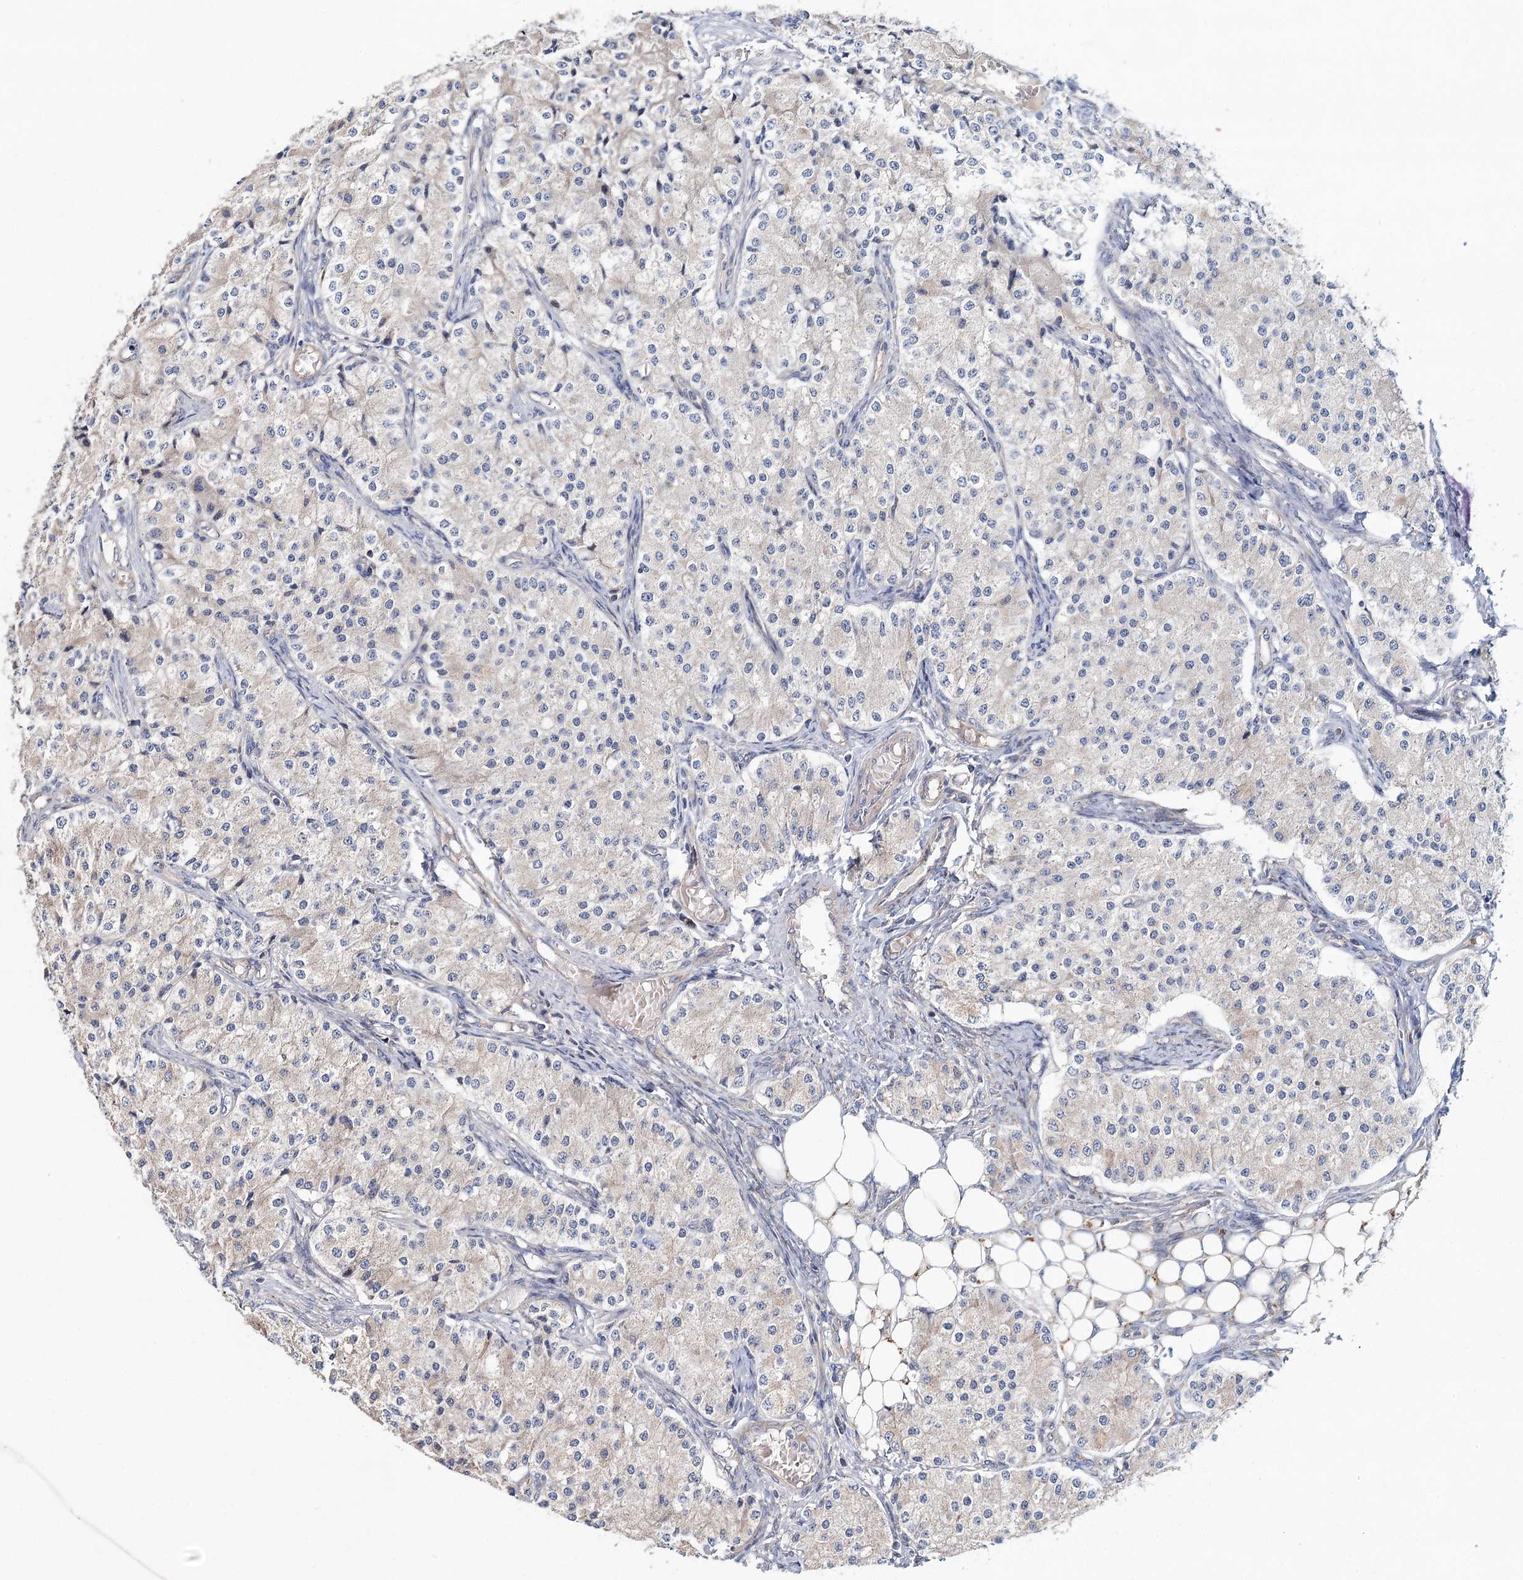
{"staining": {"intensity": "negative", "quantity": "none", "location": "none"}, "tissue": "carcinoid", "cell_type": "Tumor cells", "image_type": "cancer", "snomed": [{"axis": "morphology", "description": "Carcinoid, malignant, NOS"}, {"axis": "topography", "description": "Colon"}], "caption": "Immunohistochemistry image of neoplastic tissue: human carcinoid (malignant) stained with DAB displays no significant protein staining in tumor cells. (Stains: DAB immunohistochemistry with hematoxylin counter stain, Microscopy: brightfield microscopy at high magnification).", "gene": "MTRR", "patient": {"sex": "female", "age": 52}}